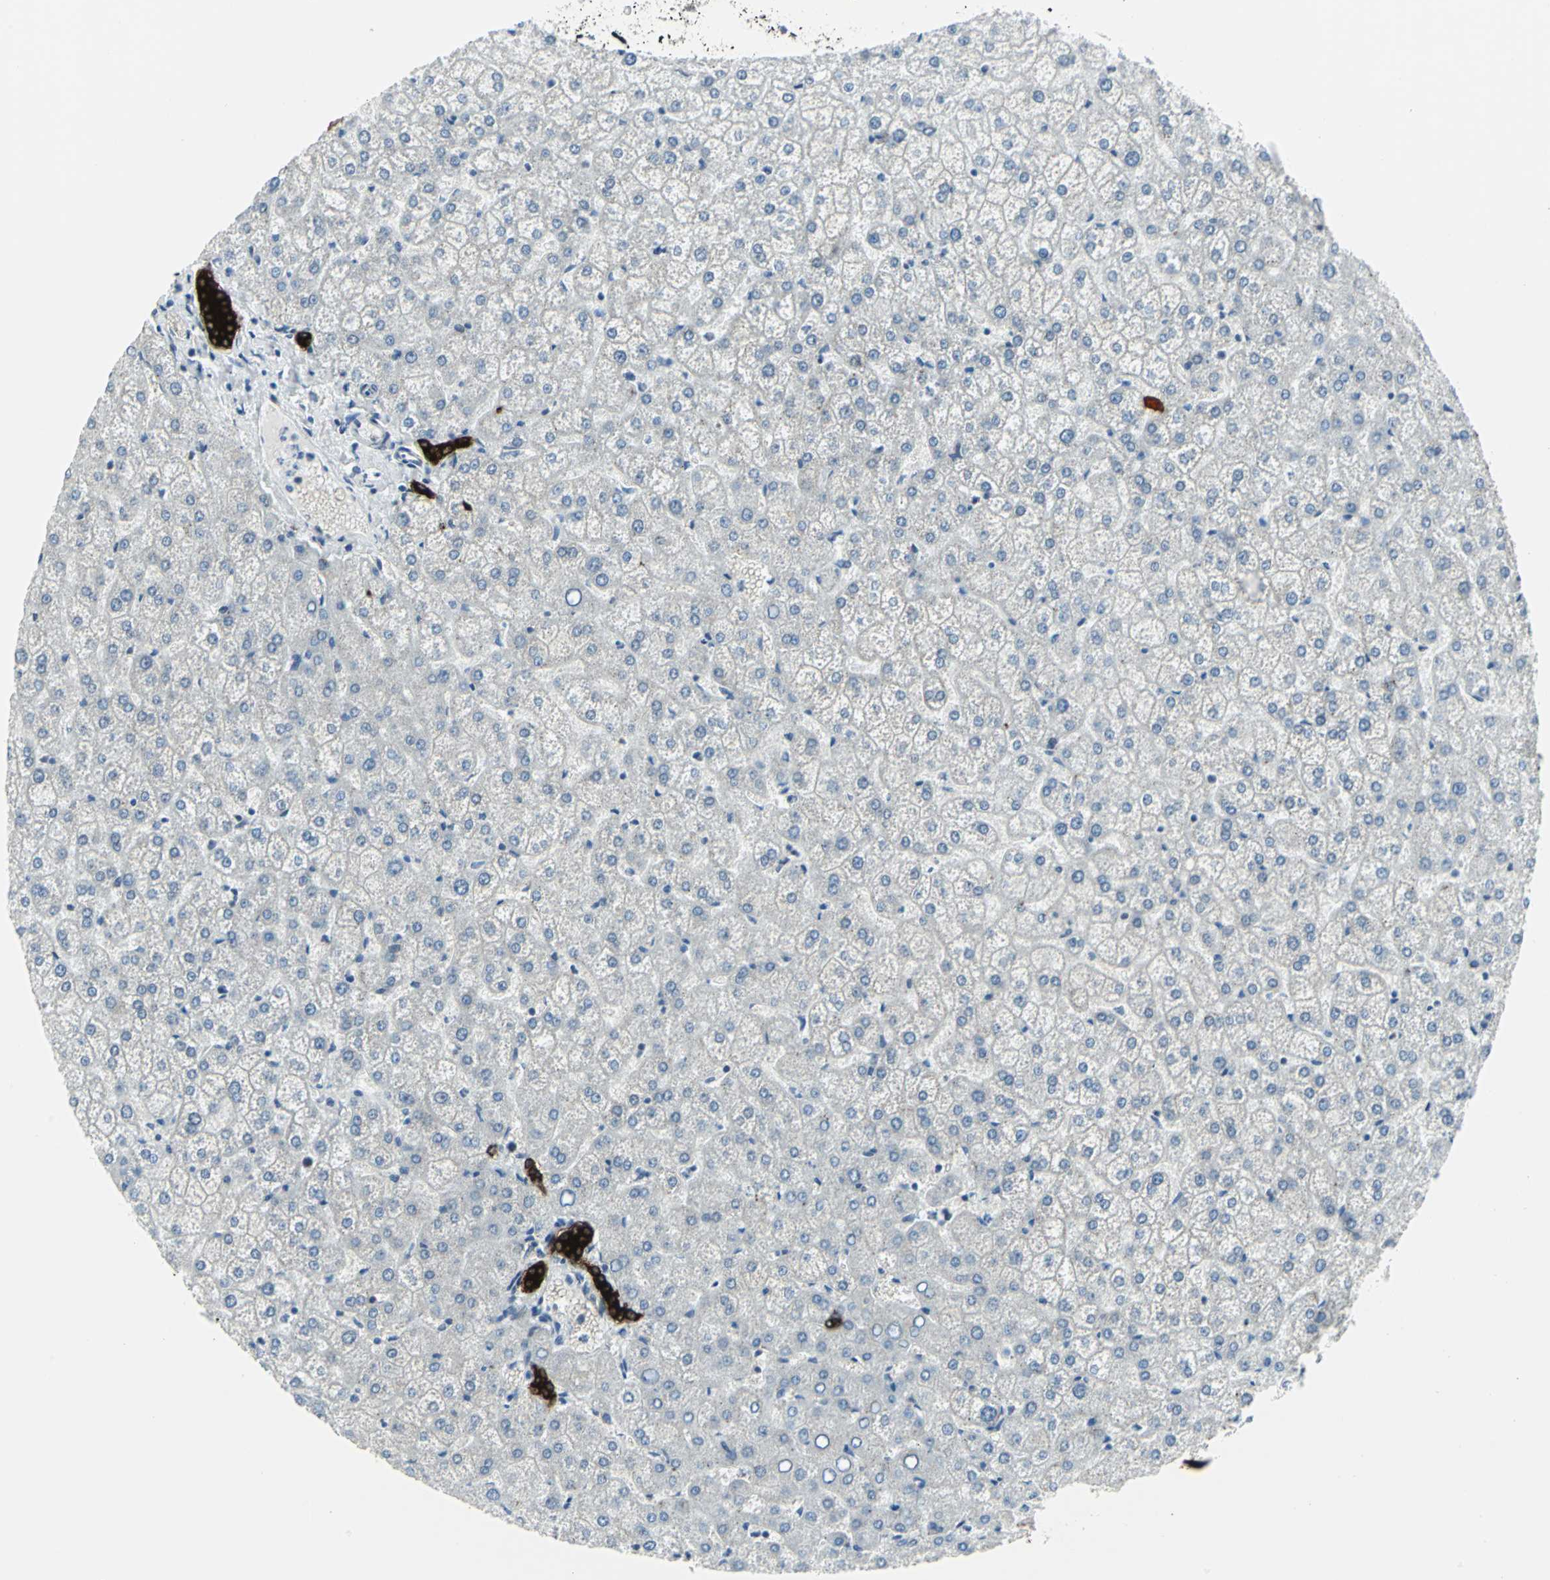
{"staining": {"intensity": "strong", "quantity": ">75%", "location": "cytoplasmic/membranous"}, "tissue": "liver", "cell_type": "Cholangiocytes", "image_type": "normal", "snomed": [{"axis": "morphology", "description": "Normal tissue, NOS"}, {"axis": "topography", "description": "Liver"}], "caption": "The photomicrograph exhibits a brown stain indicating the presence of a protein in the cytoplasmic/membranous of cholangiocytes in liver. (Stains: DAB (3,3'-diaminobenzidine) in brown, nuclei in blue, Microscopy: brightfield microscopy at high magnification).", "gene": "SNUPN", "patient": {"sex": "female", "age": 32}}